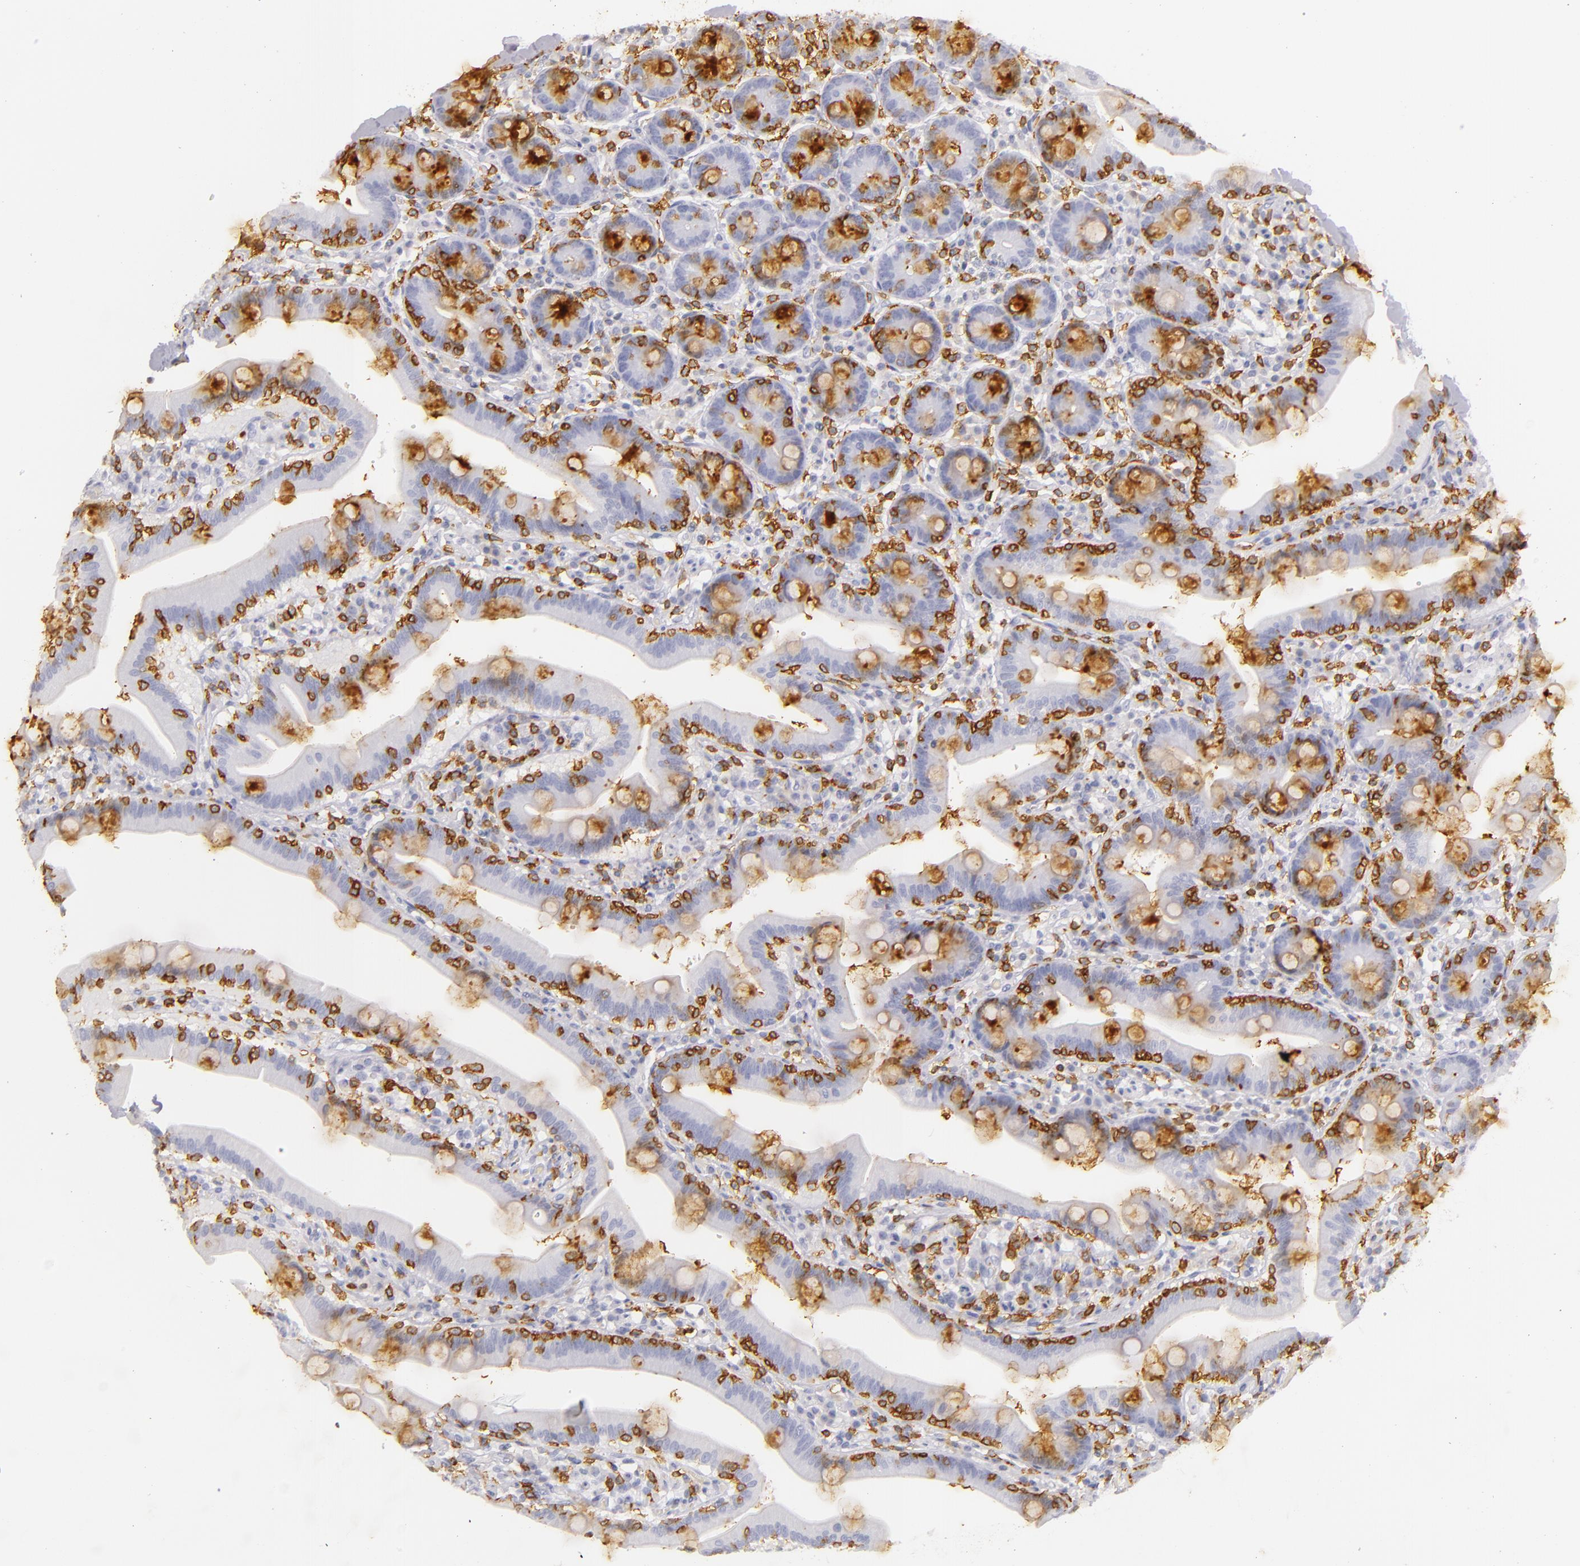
{"staining": {"intensity": "negative", "quantity": "none", "location": "none"}, "tissue": "duodenum", "cell_type": "Glandular cells", "image_type": "normal", "snomed": [{"axis": "morphology", "description": "Normal tissue, NOS"}, {"axis": "topography", "description": "Duodenum"}], "caption": "IHC histopathology image of normal duodenum: human duodenum stained with DAB shows no significant protein staining in glandular cells. (DAB immunohistochemistry (IHC) visualized using brightfield microscopy, high magnification).", "gene": "LAT", "patient": {"sex": "male", "age": 66}}